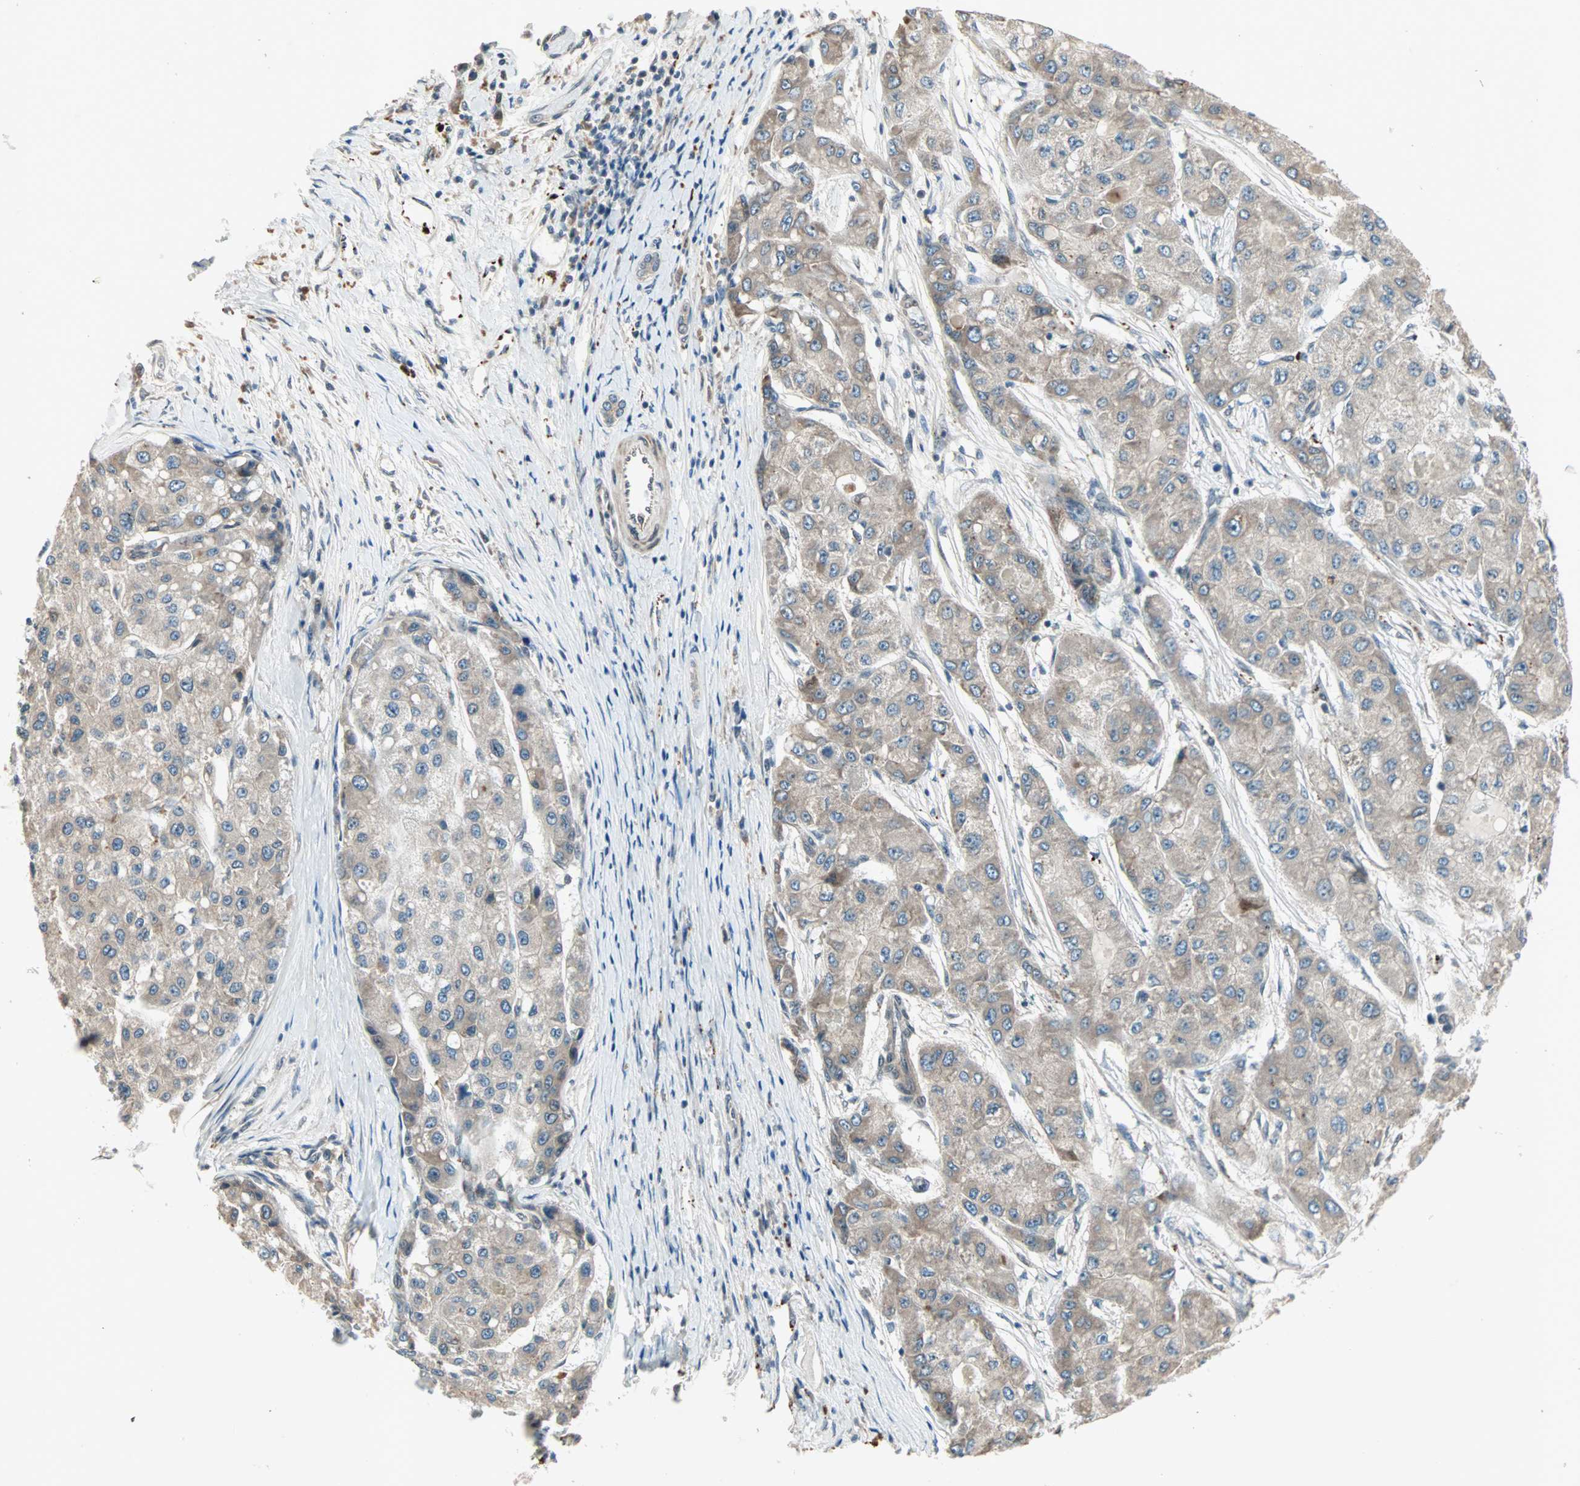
{"staining": {"intensity": "weak", "quantity": ">75%", "location": "cytoplasmic/membranous"}, "tissue": "liver cancer", "cell_type": "Tumor cells", "image_type": "cancer", "snomed": [{"axis": "morphology", "description": "Carcinoma, Hepatocellular, NOS"}, {"axis": "topography", "description": "Liver"}], "caption": "Tumor cells show weak cytoplasmic/membranous positivity in about >75% of cells in liver hepatocellular carcinoma.", "gene": "PGBD1", "patient": {"sex": "male", "age": 80}}